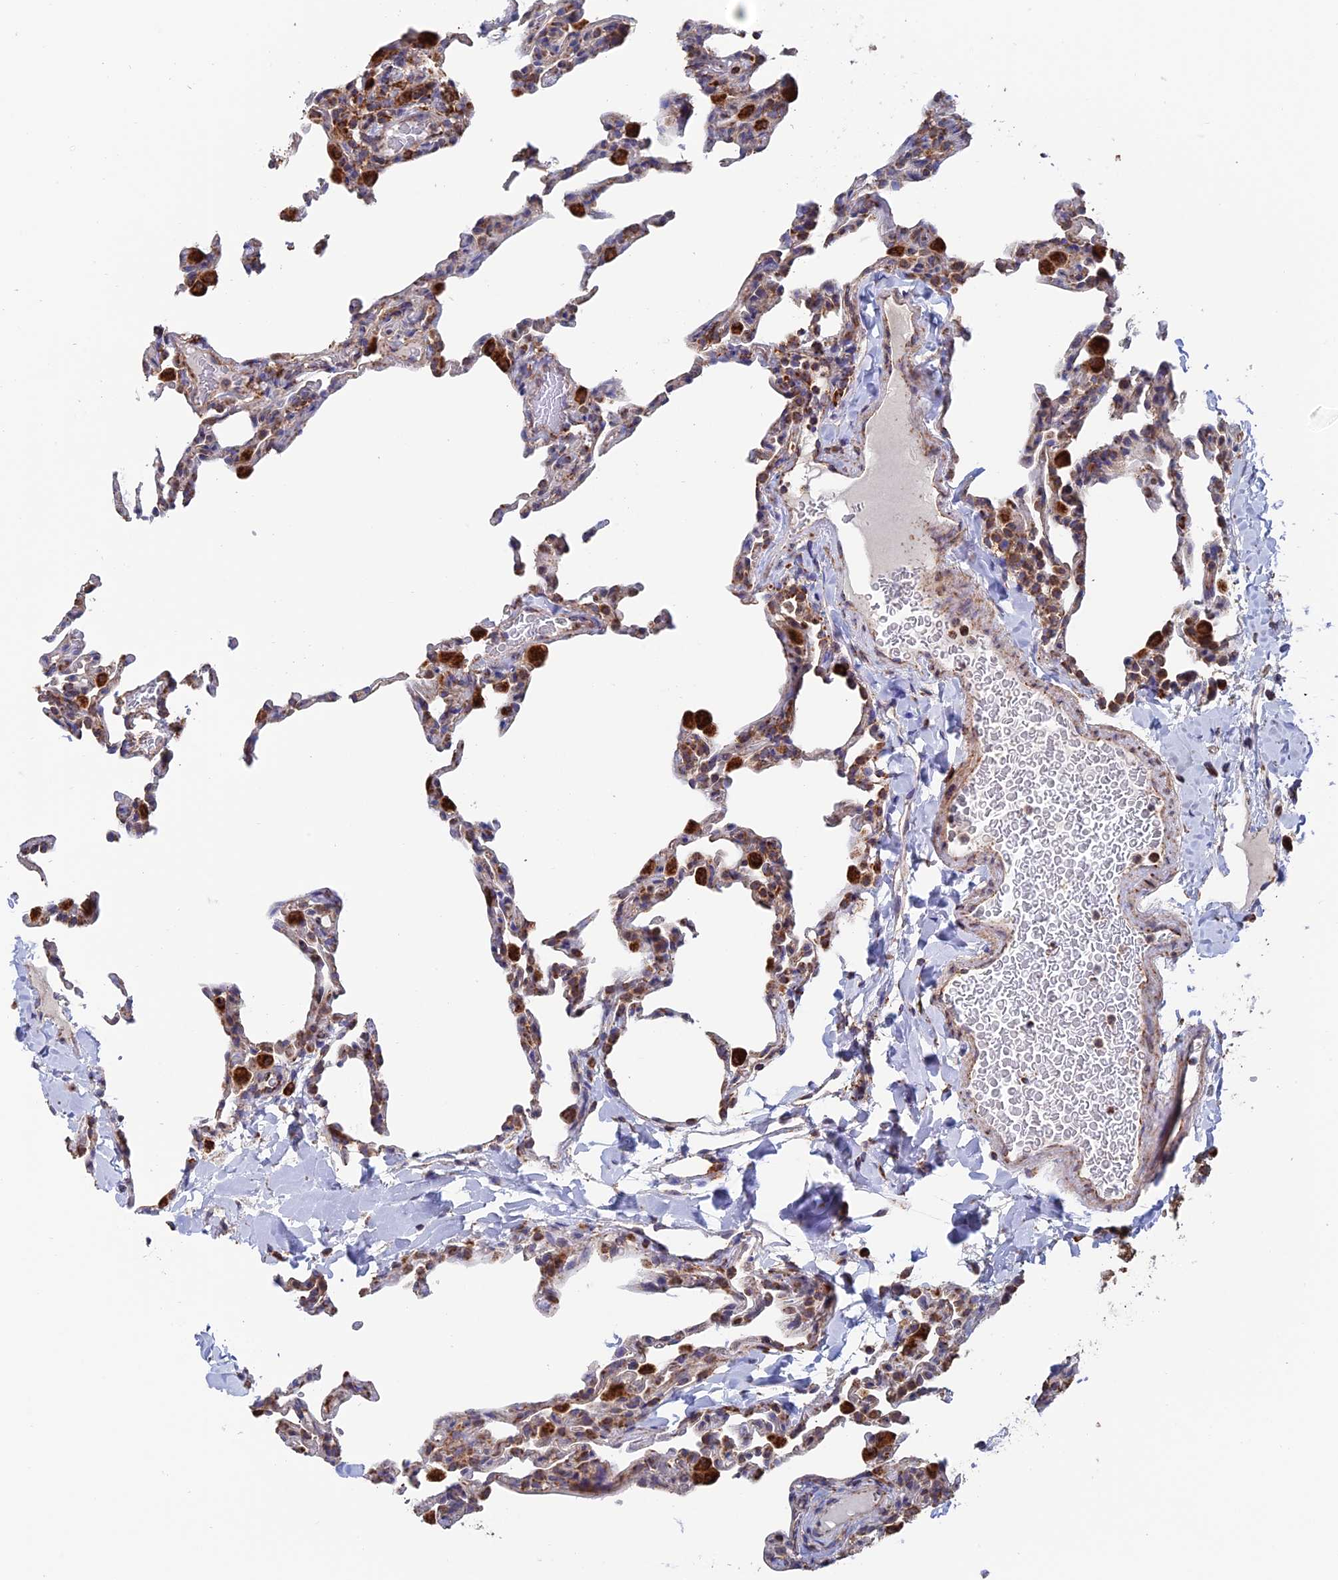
{"staining": {"intensity": "moderate", "quantity": "25%-75%", "location": "cytoplasmic/membranous"}, "tissue": "lung", "cell_type": "Alveolar cells", "image_type": "normal", "snomed": [{"axis": "morphology", "description": "Normal tissue, NOS"}, {"axis": "topography", "description": "Lung"}], "caption": "Normal lung displays moderate cytoplasmic/membranous positivity in approximately 25%-75% of alveolar cells, visualized by immunohistochemistry.", "gene": "DTYMK", "patient": {"sex": "male", "age": 20}}